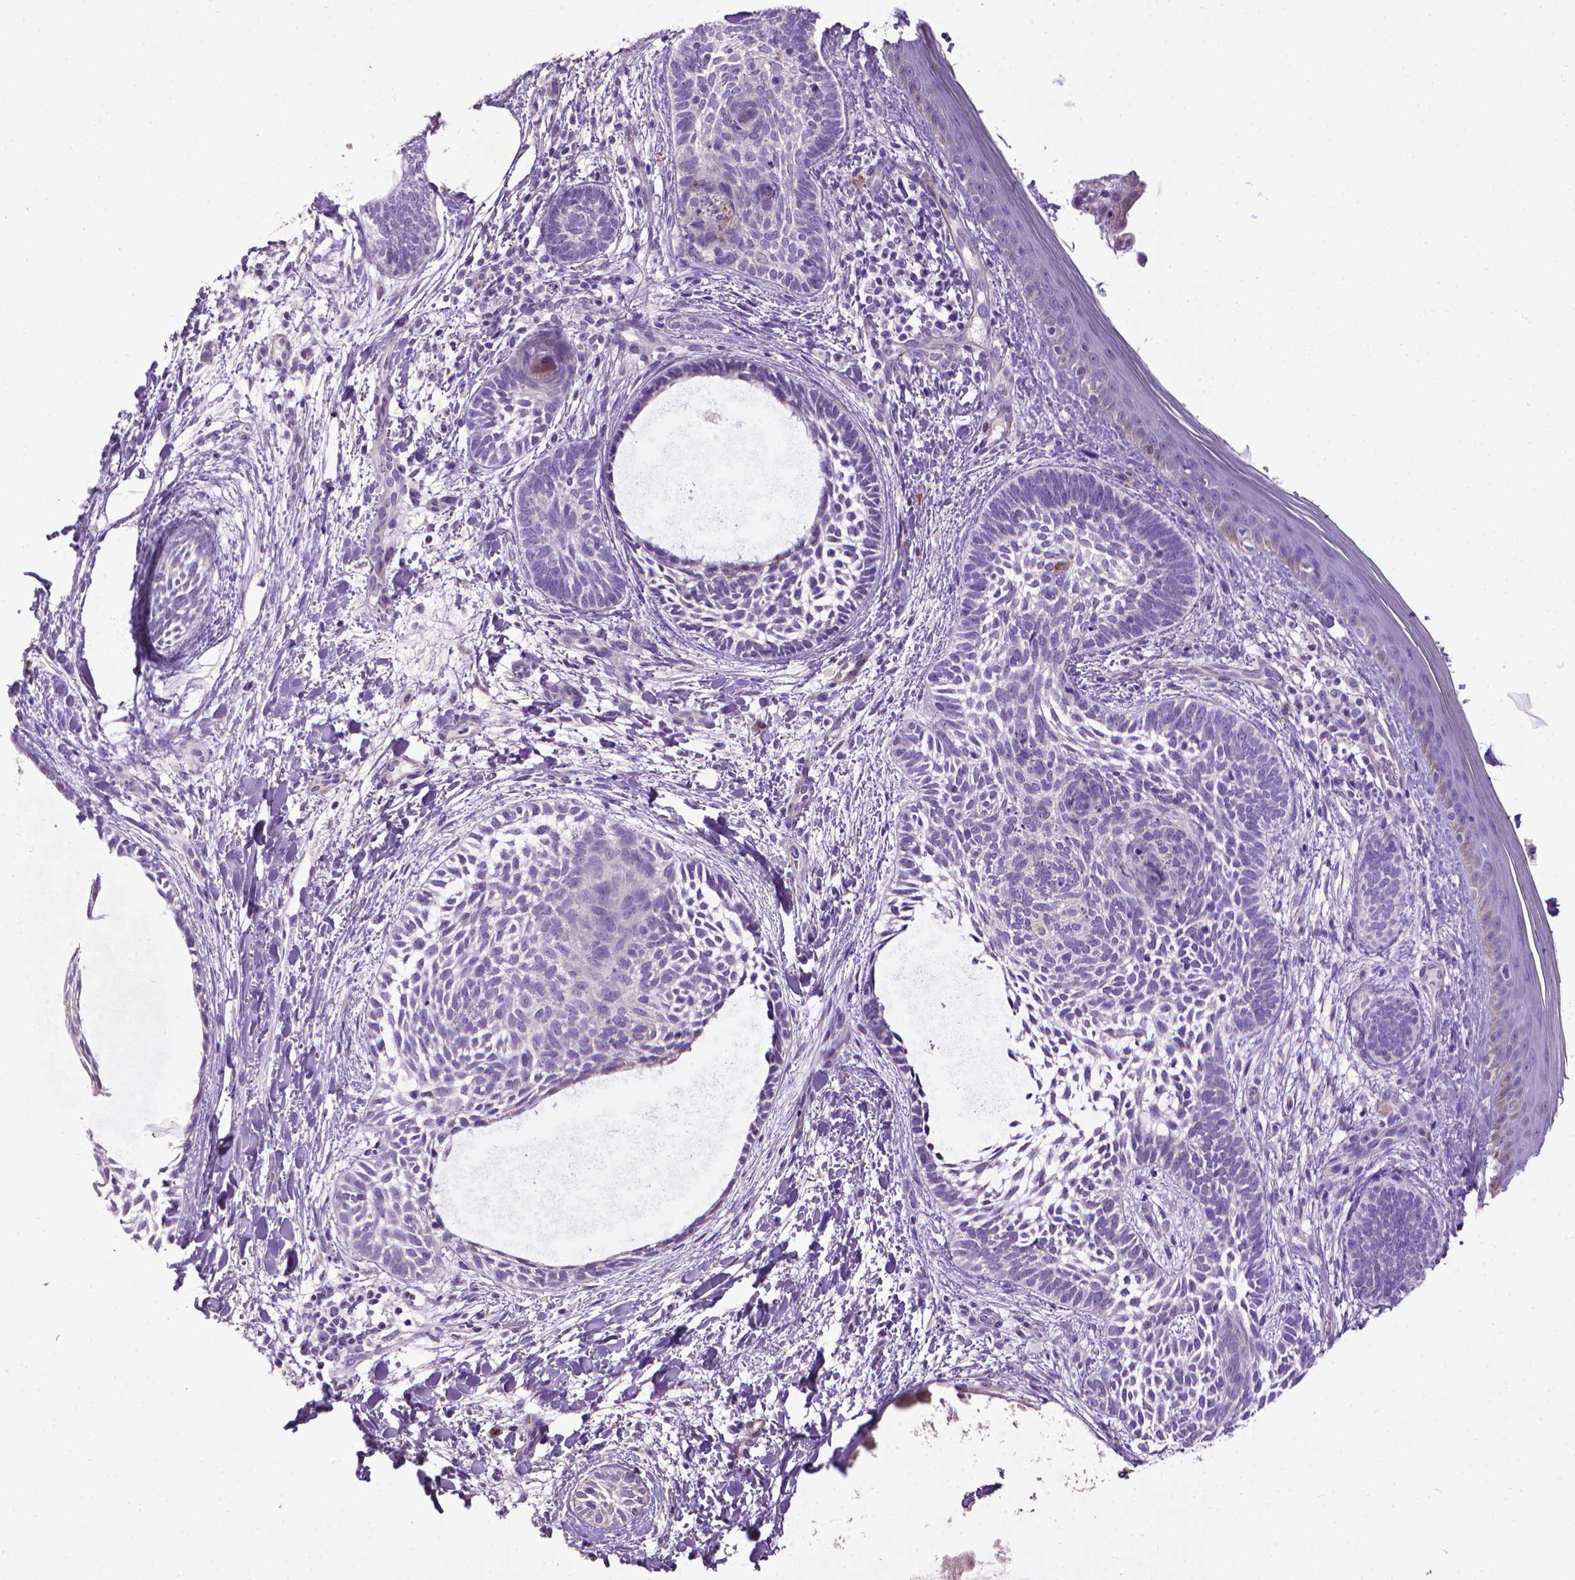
{"staining": {"intensity": "negative", "quantity": "none", "location": "none"}, "tissue": "skin cancer", "cell_type": "Tumor cells", "image_type": "cancer", "snomed": [{"axis": "morphology", "description": "Normal tissue, NOS"}, {"axis": "morphology", "description": "Basal cell carcinoma"}, {"axis": "topography", "description": "Skin"}], "caption": "Tumor cells are negative for brown protein staining in skin basal cell carcinoma.", "gene": "AQP10", "patient": {"sex": "male", "age": 46}}